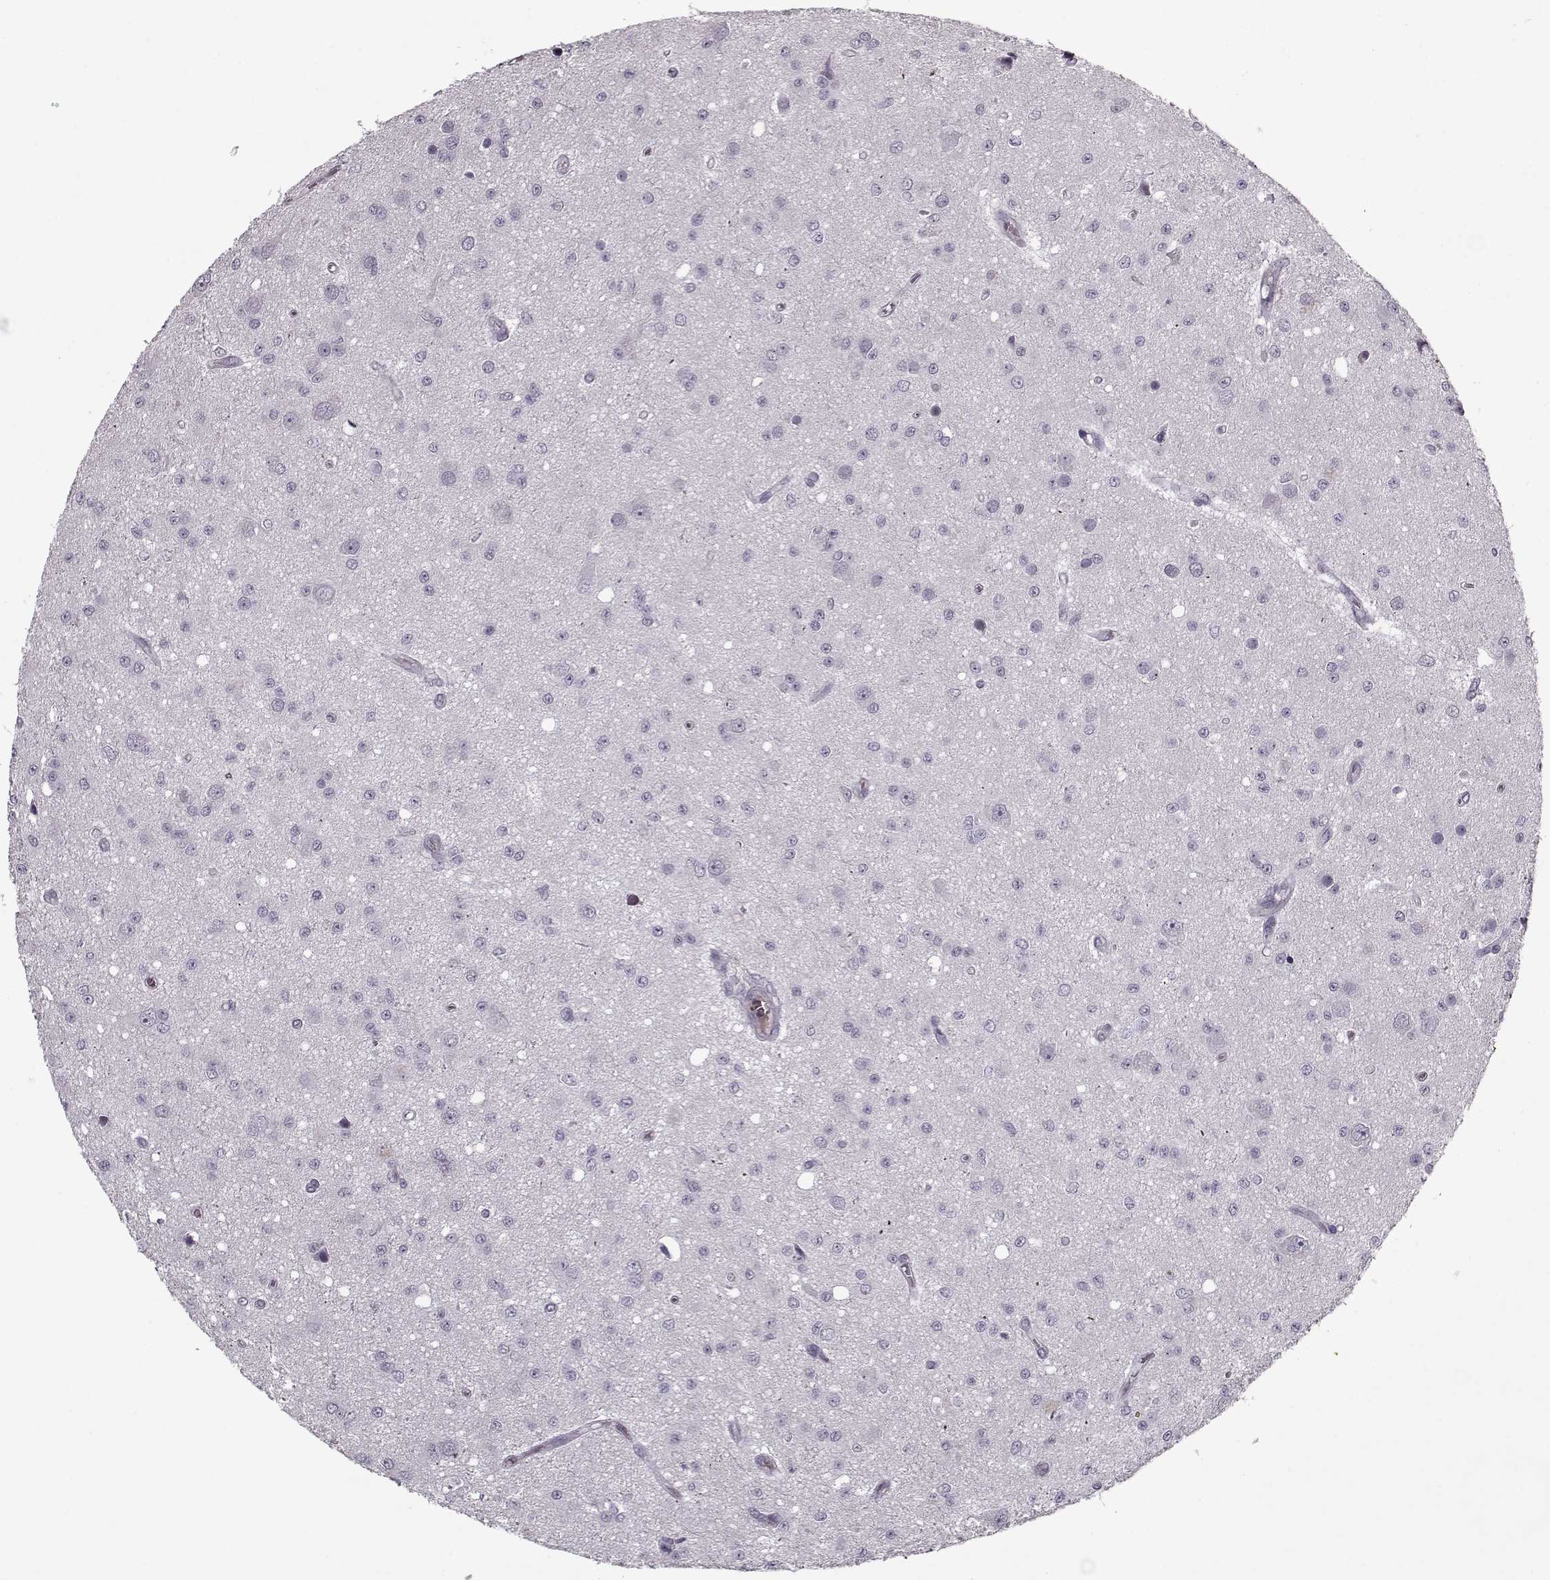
{"staining": {"intensity": "negative", "quantity": "none", "location": "none"}, "tissue": "glioma", "cell_type": "Tumor cells", "image_type": "cancer", "snomed": [{"axis": "morphology", "description": "Glioma, malignant, Low grade"}, {"axis": "topography", "description": "Brain"}], "caption": "A micrograph of human glioma is negative for staining in tumor cells. (DAB immunohistochemistry (IHC) visualized using brightfield microscopy, high magnification).", "gene": "KRT9", "patient": {"sex": "female", "age": 45}}